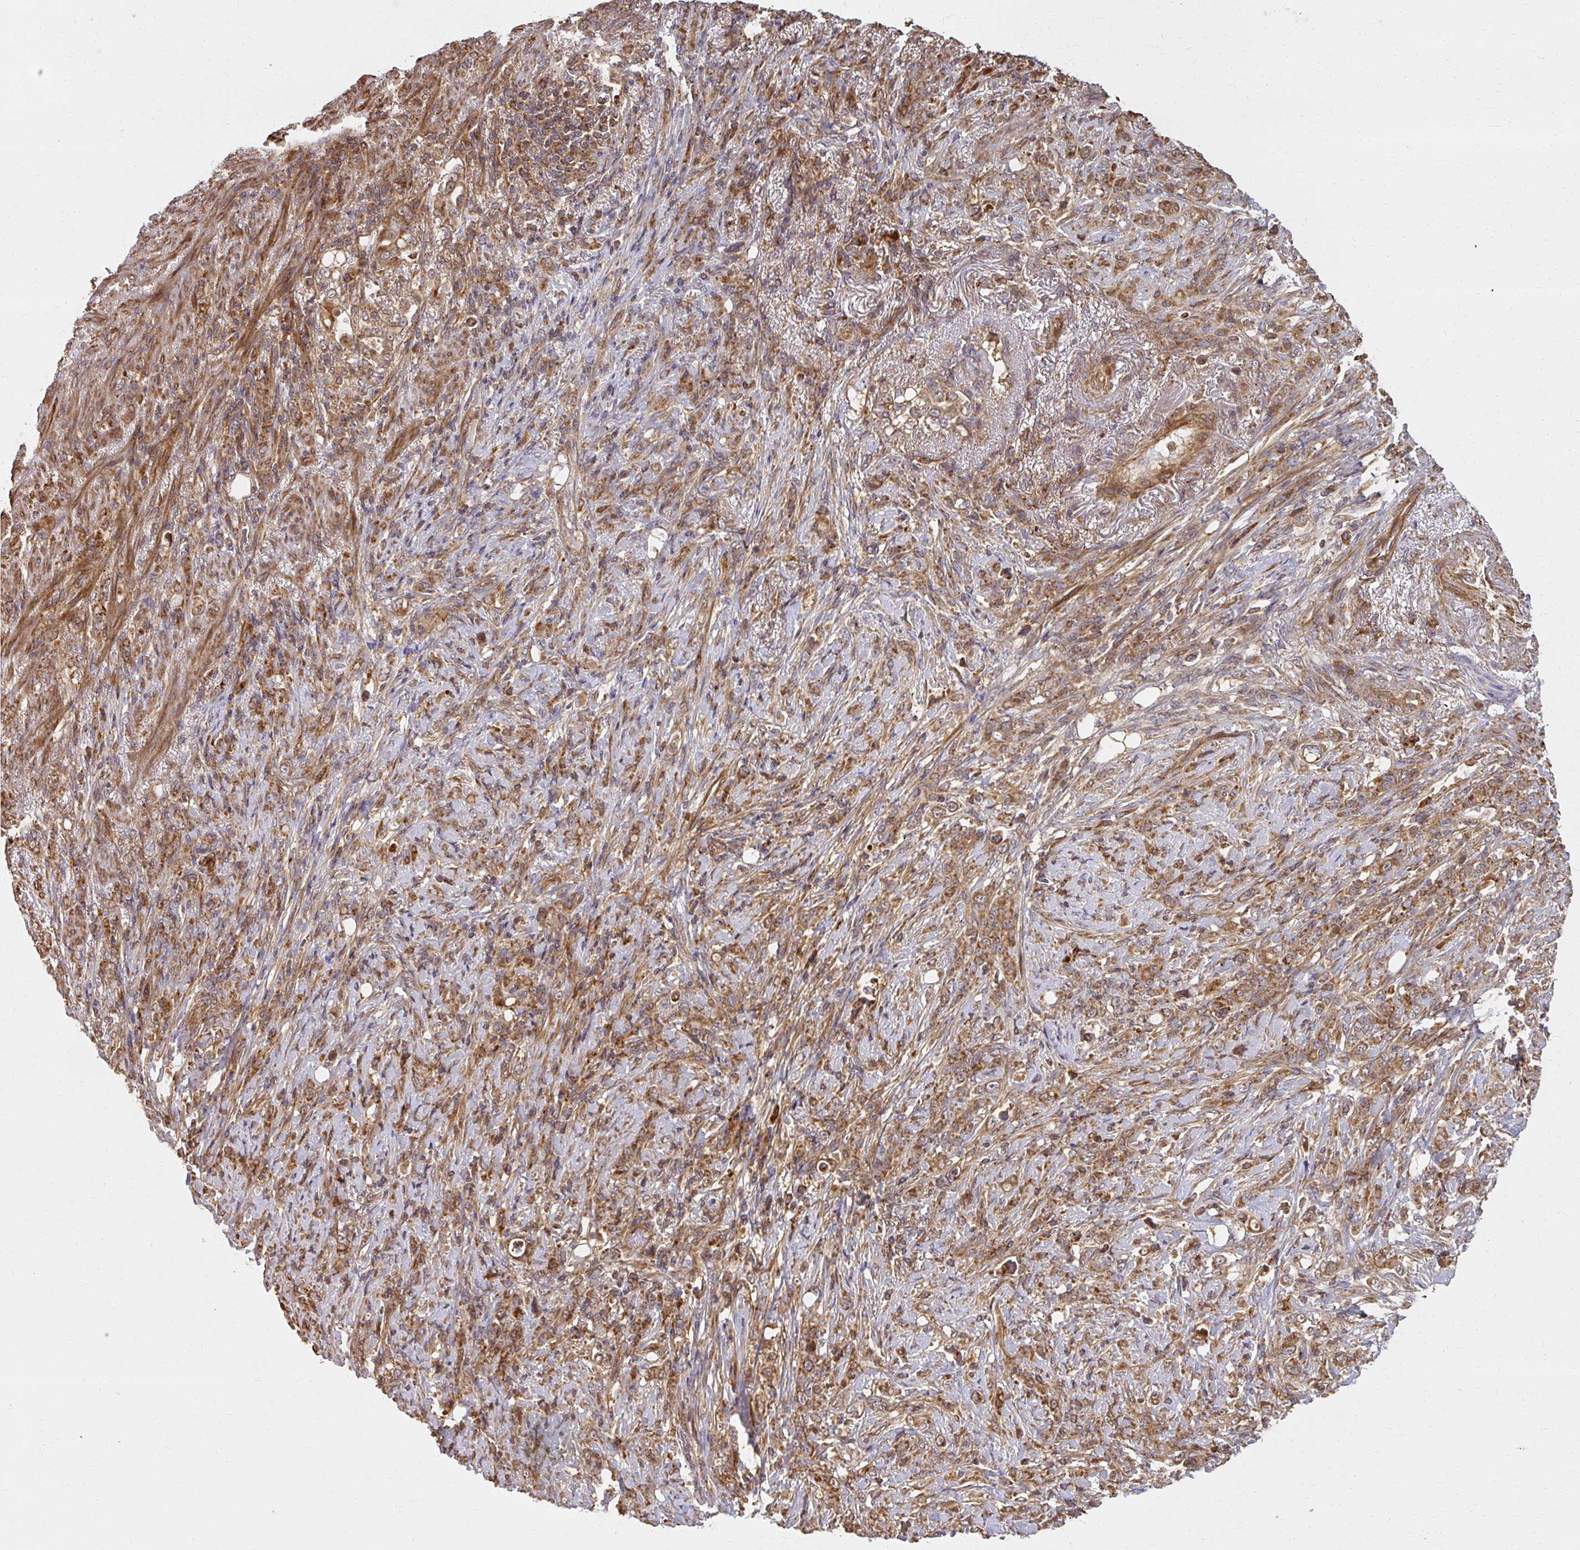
{"staining": {"intensity": "moderate", "quantity": ">75%", "location": "cytoplasmic/membranous"}, "tissue": "stomach cancer", "cell_type": "Tumor cells", "image_type": "cancer", "snomed": [{"axis": "morphology", "description": "Normal tissue, NOS"}, {"axis": "morphology", "description": "Adenocarcinoma, NOS"}, {"axis": "topography", "description": "Stomach"}], "caption": "Brown immunohistochemical staining in adenocarcinoma (stomach) demonstrates moderate cytoplasmic/membranous positivity in about >75% of tumor cells. (DAB (3,3'-diaminobenzidine) IHC with brightfield microscopy, high magnification).", "gene": "GNS", "patient": {"sex": "female", "age": 79}}